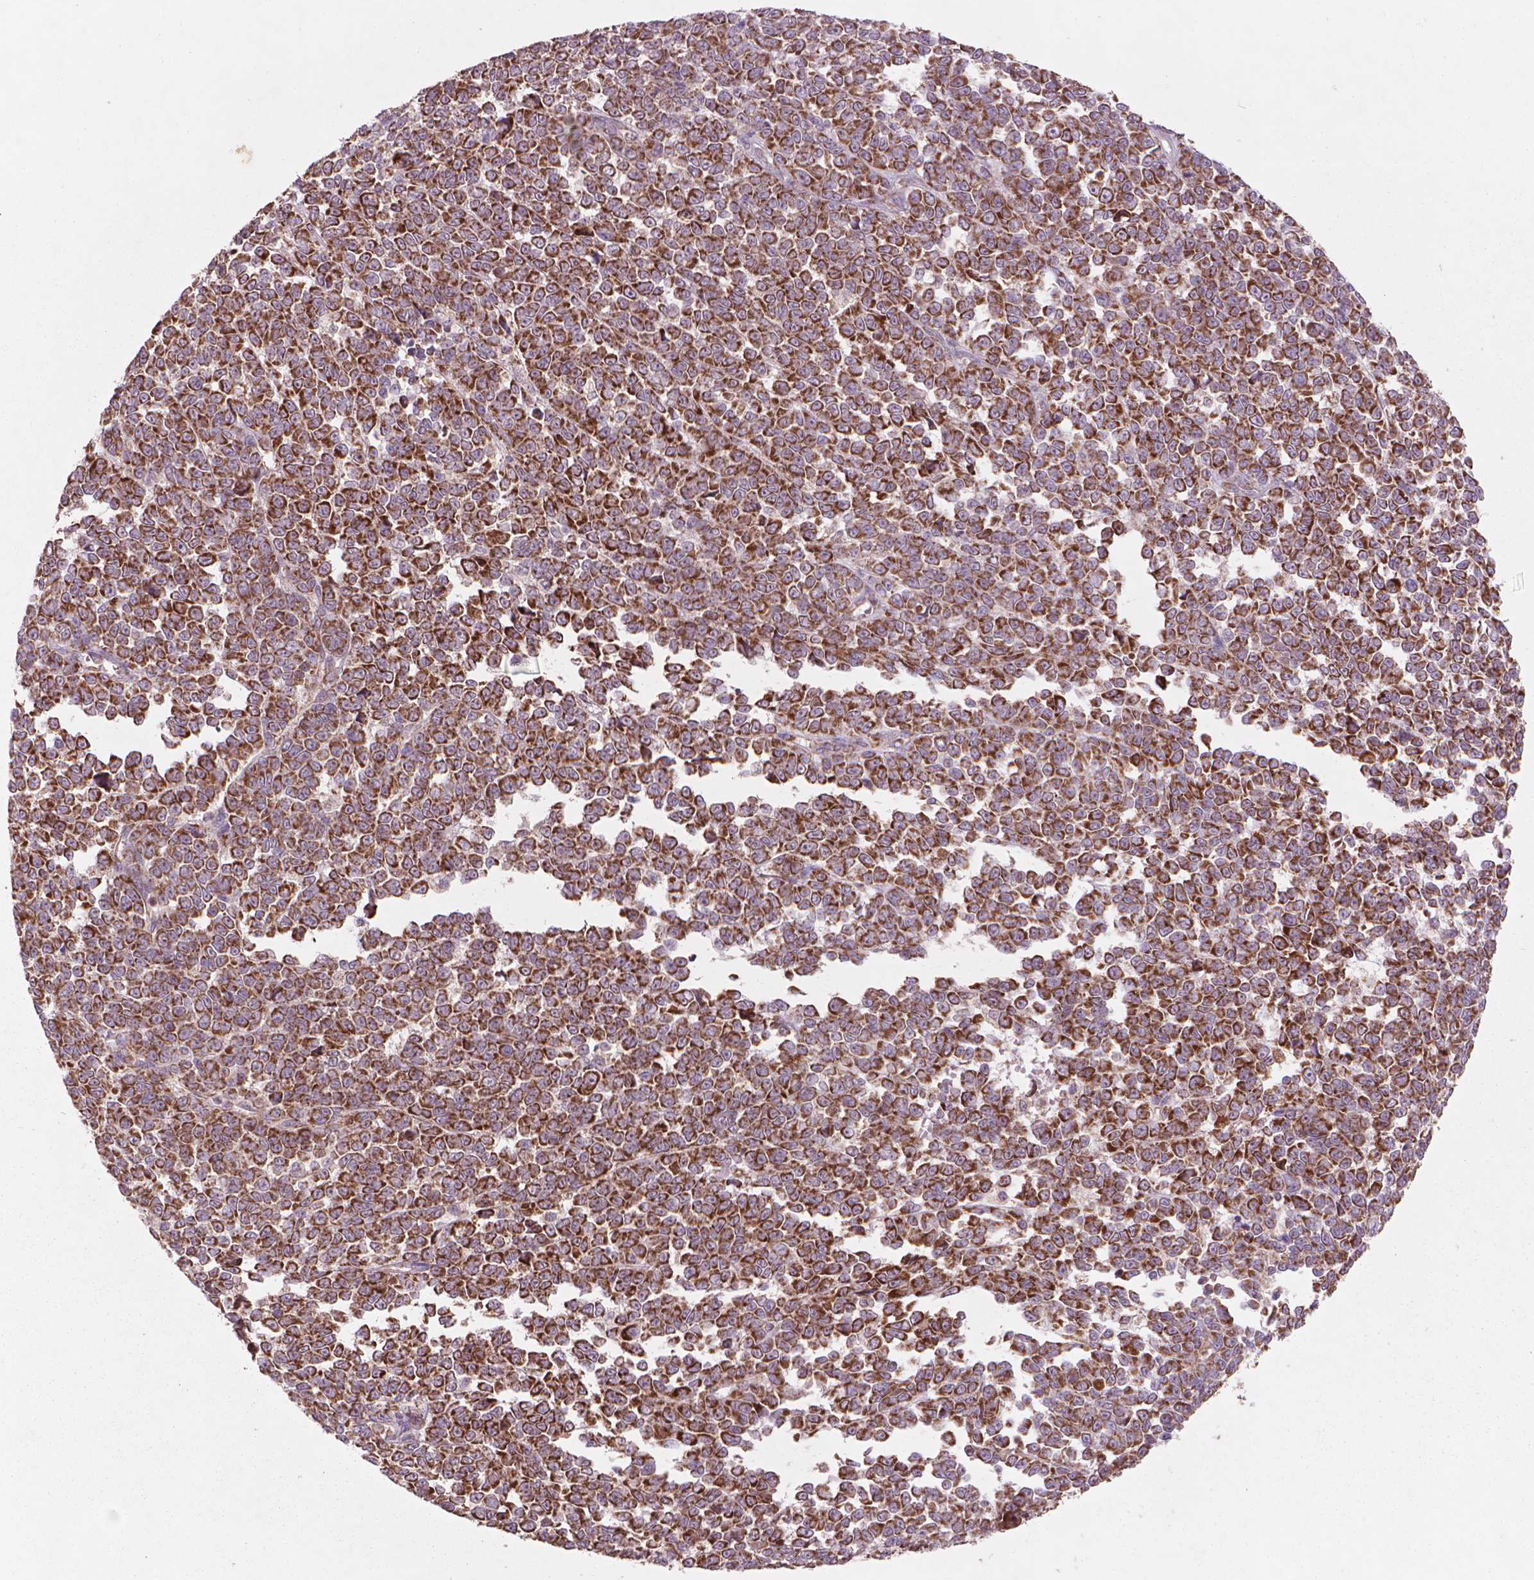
{"staining": {"intensity": "strong", "quantity": ">75%", "location": "cytoplasmic/membranous"}, "tissue": "melanoma", "cell_type": "Tumor cells", "image_type": "cancer", "snomed": [{"axis": "morphology", "description": "Malignant melanoma, NOS"}, {"axis": "topography", "description": "Skin"}], "caption": "Tumor cells reveal high levels of strong cytoplasmic/membranous staining in approximately >75% of cells in malignant melanoma.", "gene": "NLRX1", "patient": {"sex": "female", "age": 95}}